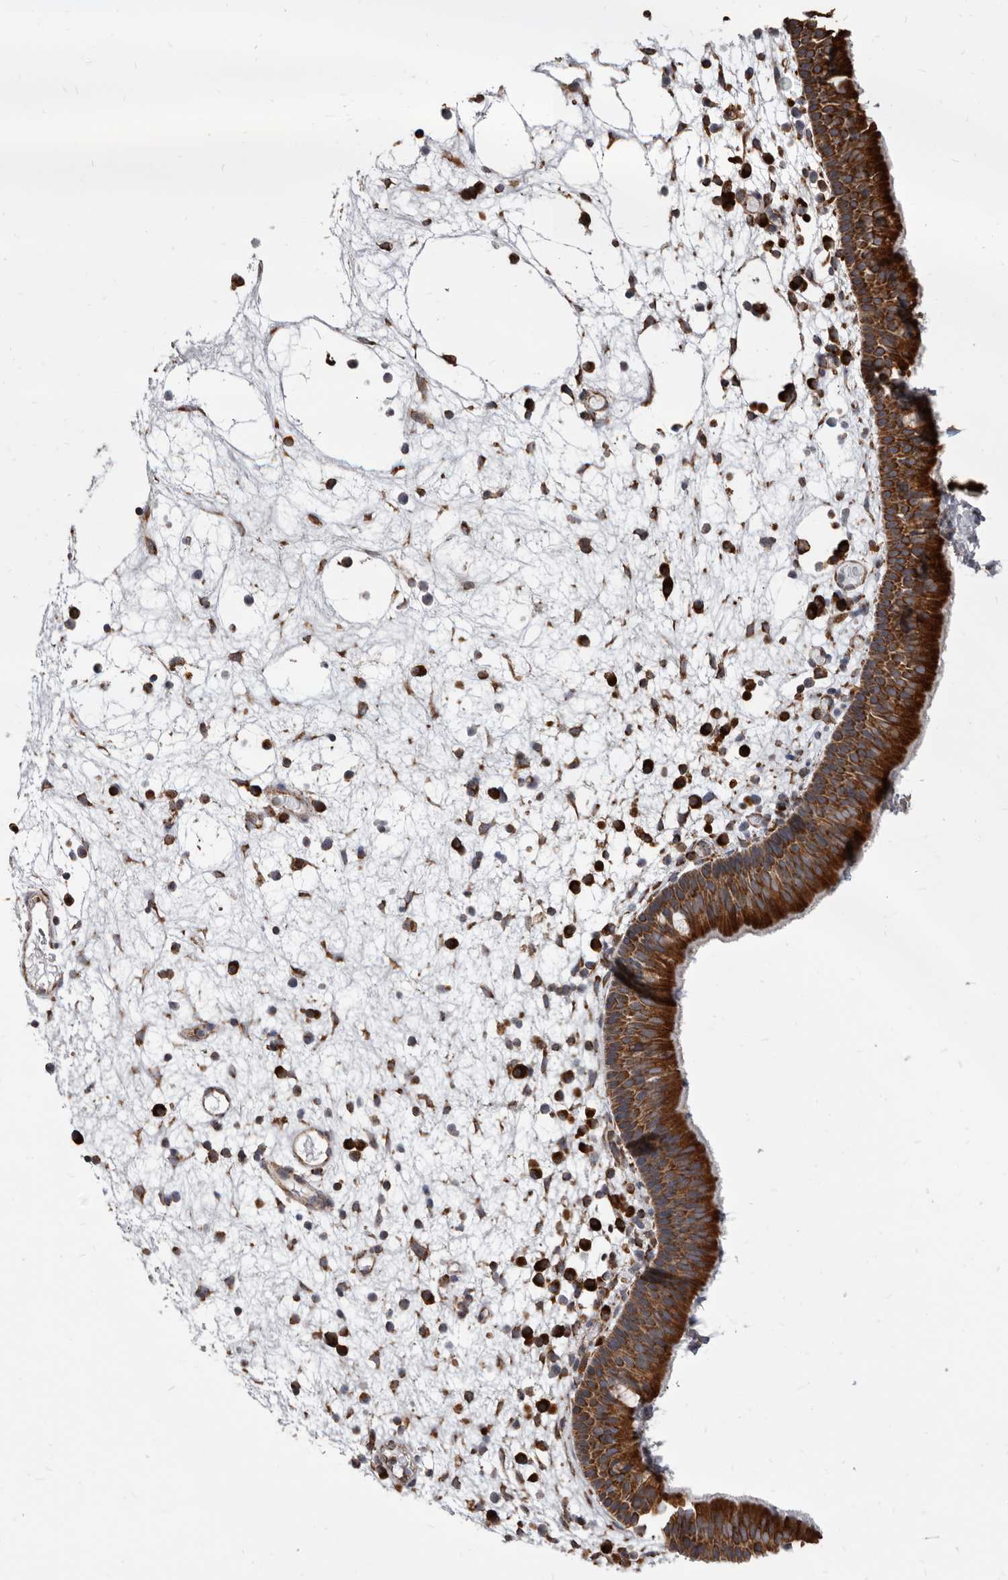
{"staining": {"intensity": "strong", "quantity": ">75%", "location": "cytoplasmic/membranous"}, "tissue": "nasopharynx", "cell_type": "Respiratory epithelial cells", "image_type": "normal", "snomed": [{"axis": "morphology", "description": "Normal tissue, NOS"}, {"axis": "morphology", "description": "Inflammation, NOS"}, {"axis": "morphology", "description": "Malignant melanoma, Metastatic site"}, {"axis": "topography", "description": "Nasopharynx"}], "caption": "Immunohistochemistry (IHC) image of unremarkable nasopharynx: nasopharynx stained using immunohistochemistry exhibits high levels of strong protein expression localized specifically in the cytoplasmic/membranous of respiratory epithelial cells, appearing as a cytoplasmic/membranous brown color.", "gene": "CDK5RAP3", "patient": {"sex": "male", "age": 70}}